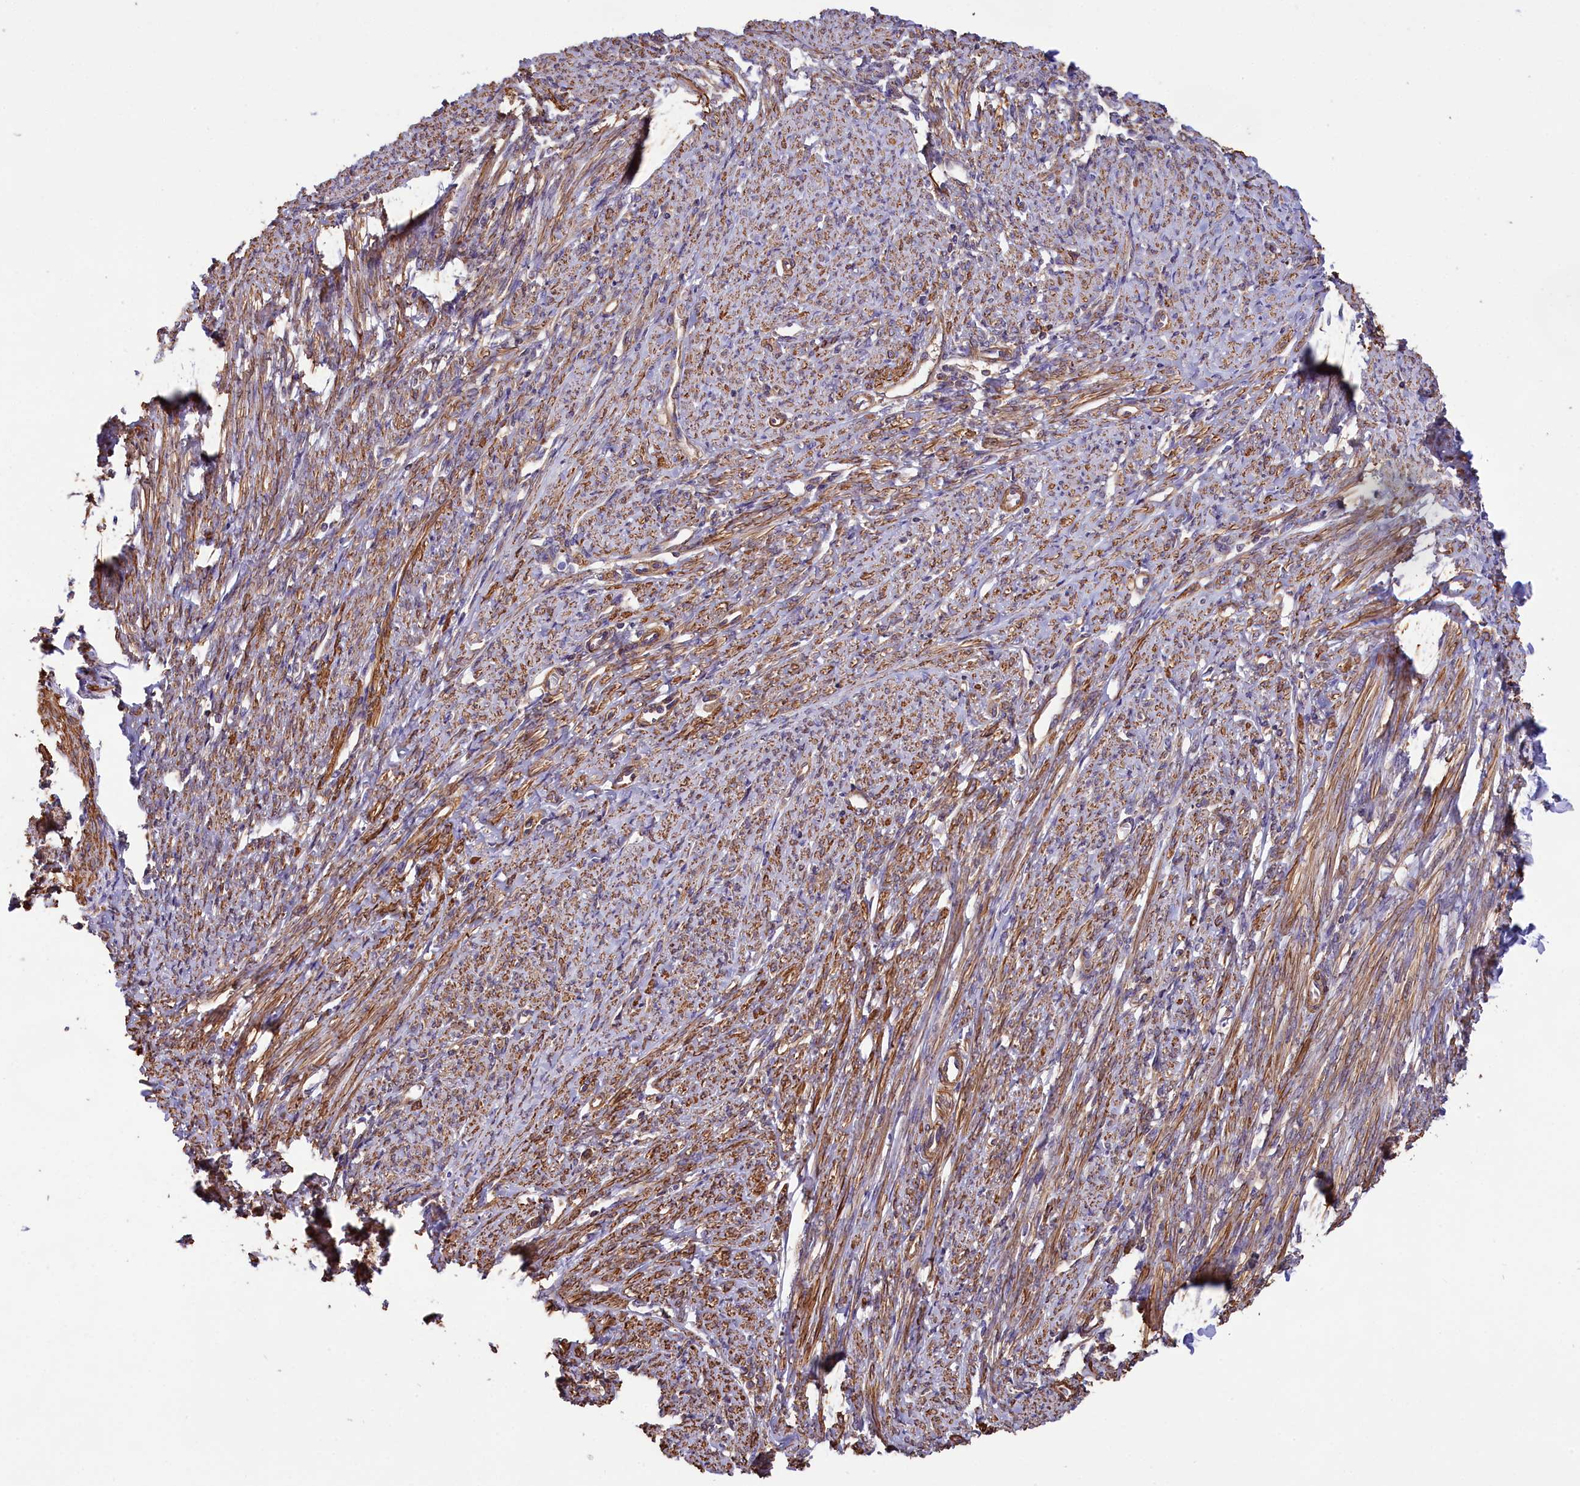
{"staining": {"intensity": "moderate", "quantity": ">75%", "location": "cytoplasmic/membranous"}, "tissue": "smooth muscle", "cell_type": "Smooth muscle cells", "image_type": "normal", "snomed": [{"axis": "morphology", "description": "Normal tissue, NOS"}, {"axis": "topography", "description": "Smooth muscle"}, {"axis": "topography", "description": "Uterus"}], "caption": "A histopathology image showing moderate cytoplasmic/membranous expression in approximately >75% of smooth muscle cells in benign smooth muscle, as visualized by brown immunohistochemical staining.", "gene": "GYS1", "patient": {"sex": "female", "age": 59}}